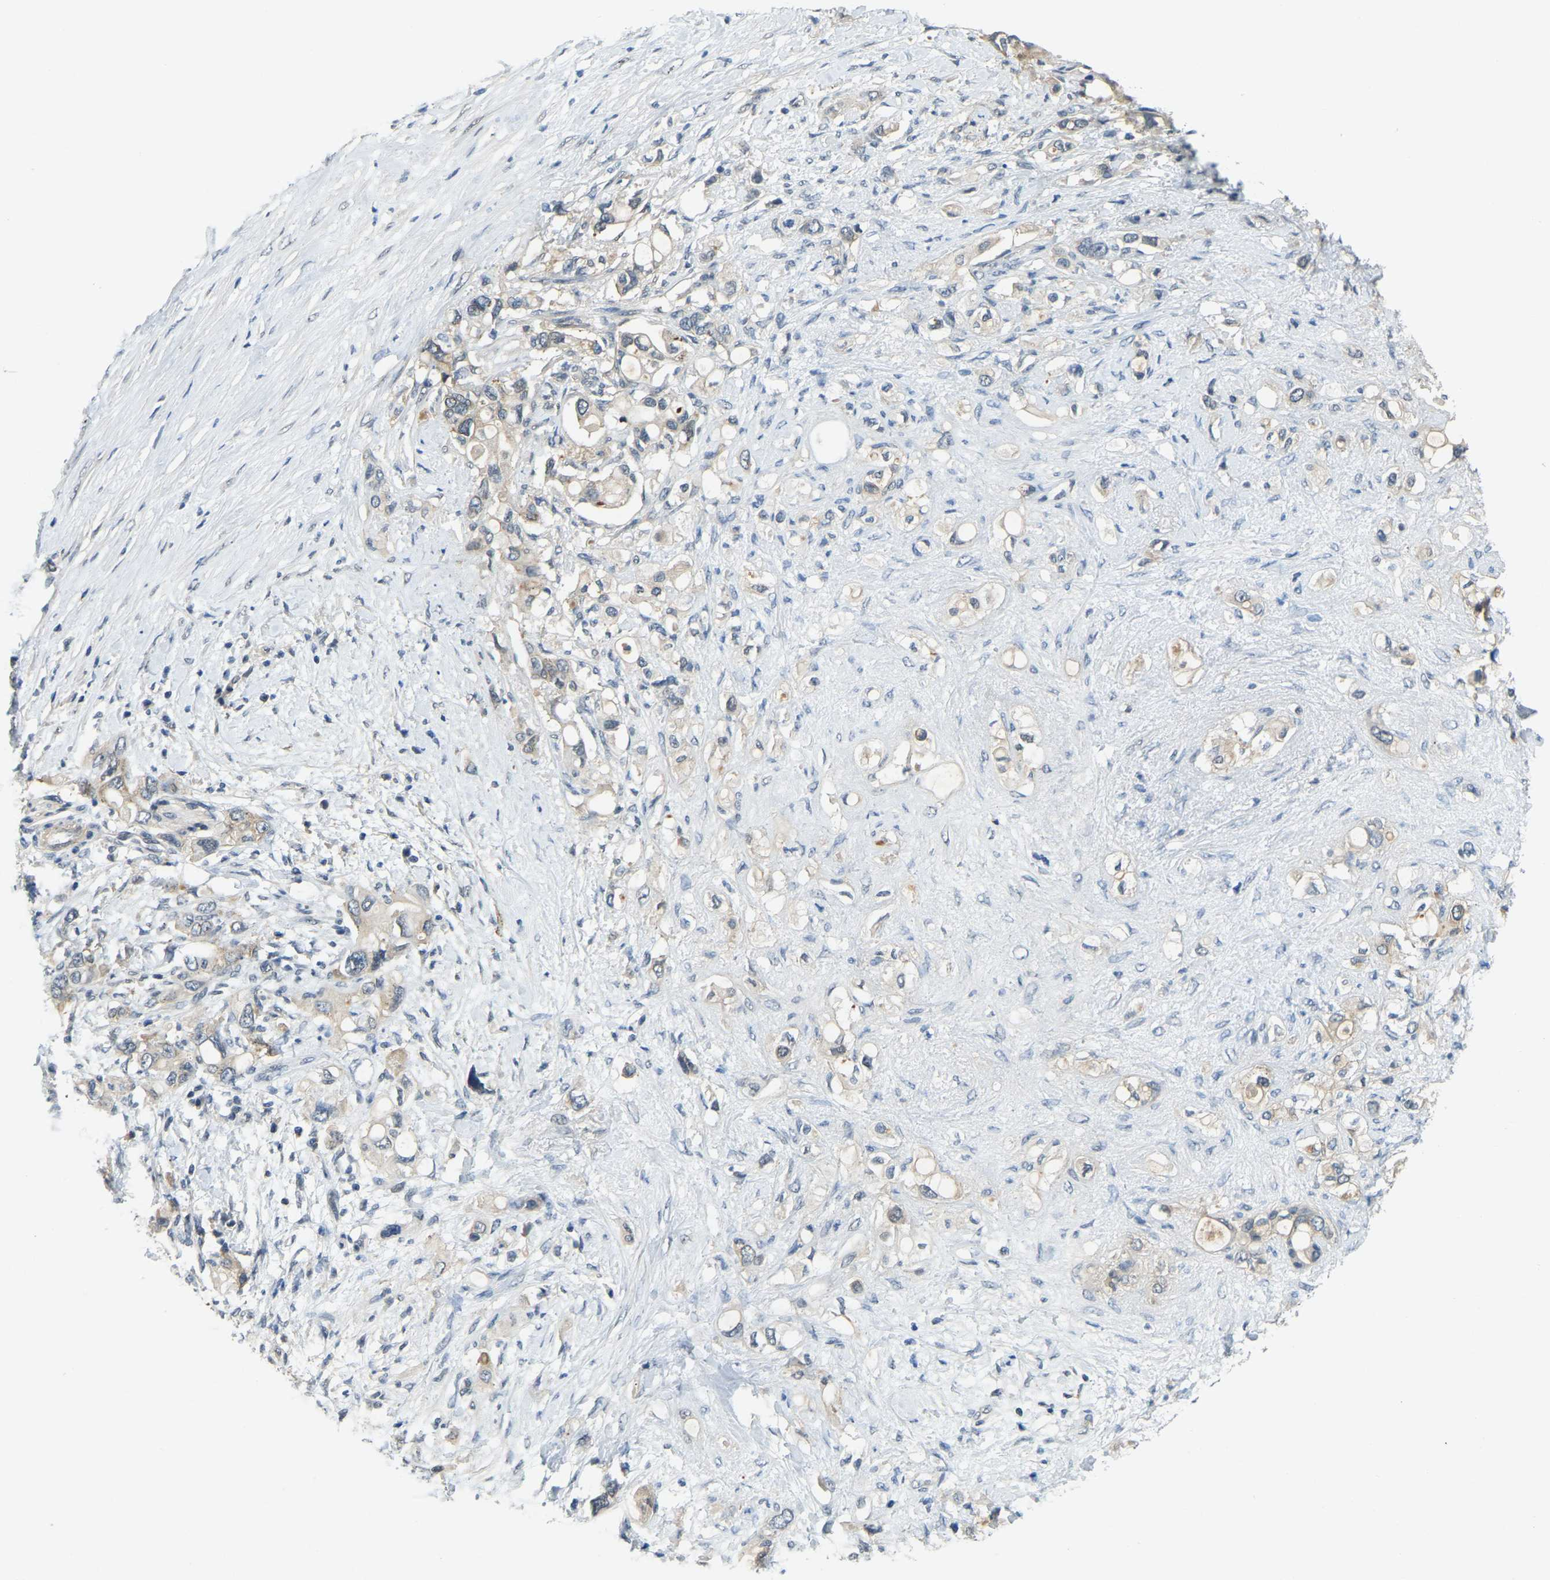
{"staining": {"intensity": "weak", "quantity": "<25%", "location": "cytoplasmic/membranous"}, "tissue": "pancreatic cancer", "cell_type": "Tumor cells", "image_type": "cancer", "snomed": [{"axis": "morphology", "description": "Adenocarcinoma, NOS"}, {"axis": "topography", "description": "Pancreas"}], "caption": "IHC photomicrograph of adenocarcinoma (pancreatic) stained for a protein (brown), which shows no staining in tumor cells.", "gene": "AHNAK", "patient": {"sex": "female", "age": 56}}